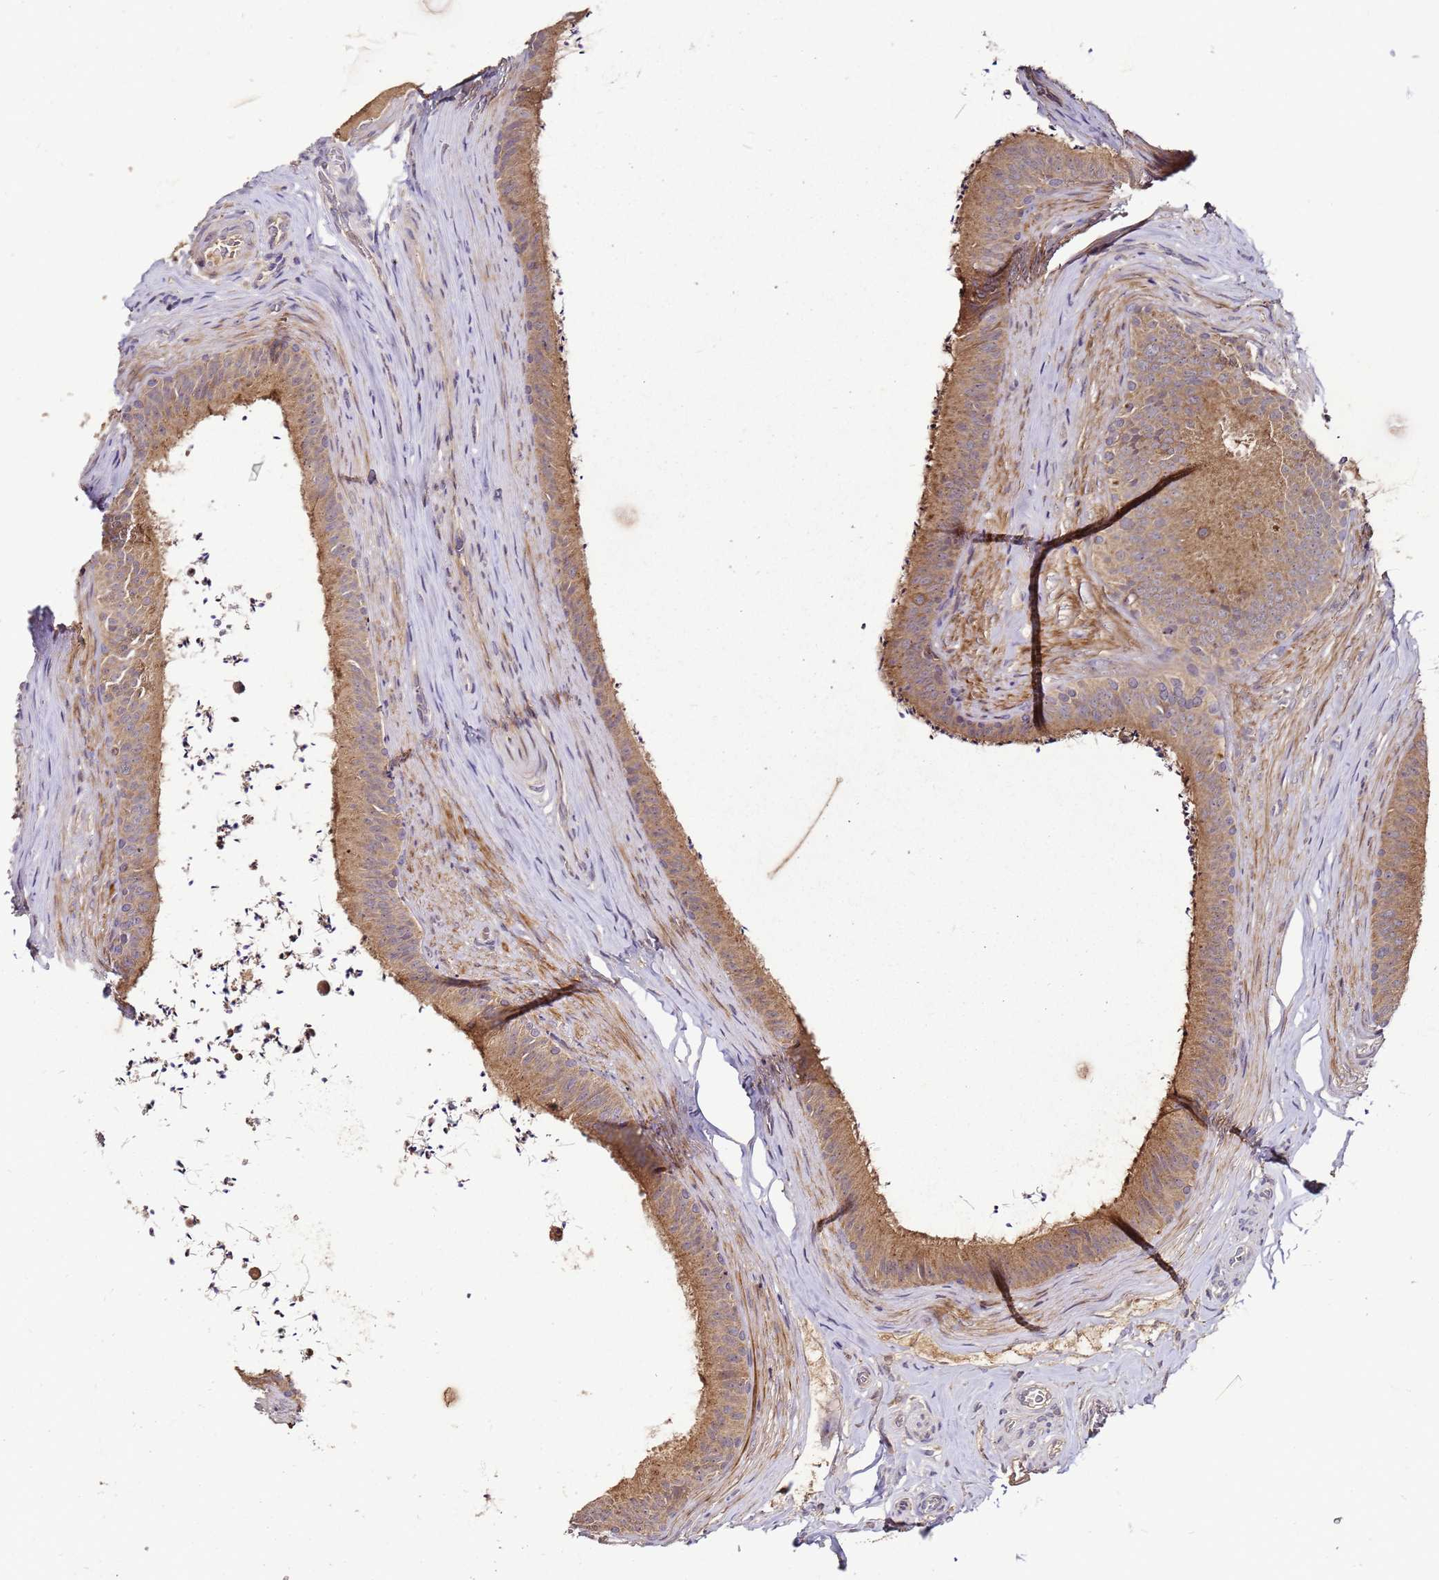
{"staining": {"intensity": "moderate", "quantity": ">75%", "location": "cytoplasmic/membranous"}, "tissue": "epididymis", "cell_type": "Glandular cells", "image_type": "normal", "snomed": [{"axis": "morphology", "description": "Normal tissue, NOS"}, {"axis": "topography", "description": "Testis"}, {"axis": "topography", "description": "Epididymis"}], "caption": "Approximately >75% of glandular cells in unremarkable epididymis demonstrate moderate cytoplasmic/membranous protein staining as visualized by brown immunohistochemical staining.", "gene": "LGI4", "patient": {"sex": "male", "age": 41}}